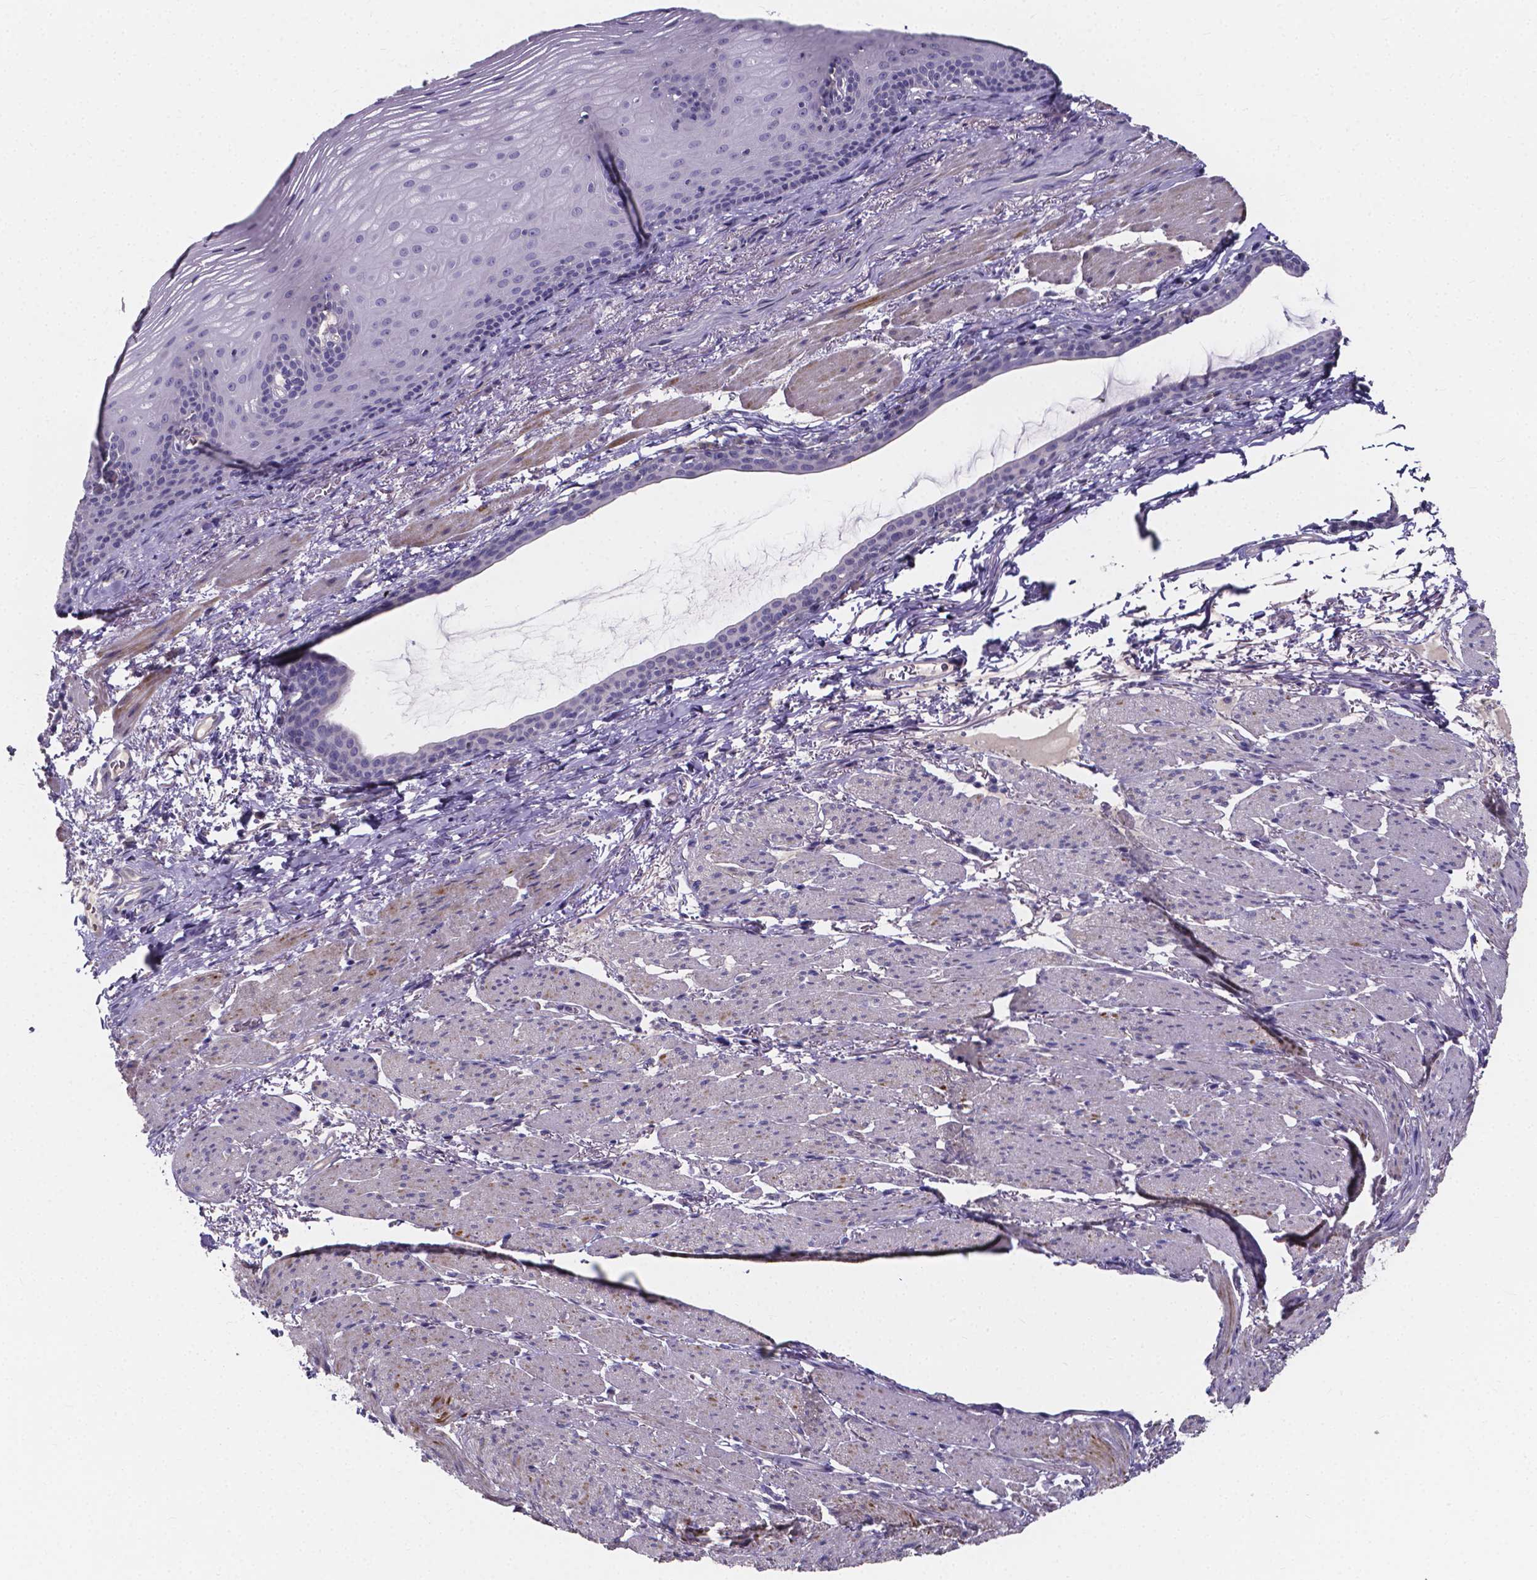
{"staining": {"intensity": "negative", "quantity": "none", "location": "none"}, "tissue": "esophagus", "cell_type": "Squamous epithelial cells", "image_type": "normal", "snomed": [{"axis": "morphology", "description": "Normal tissue, NOS"}, {"axis": "topography", "description": "Esophagus"}], "caption": "Squamous epithelial cells are negative for brown protein staining in normal esophagus. The staining was performed using DAB (3,3'-diaminobenzidine) to visualize the protein expression in brown, while the nuclei were stained in blue with hematoxylin (Magnification: 20x).", "gene": "SPOCD1", "patient": {"sex": "male", "age": 76}}